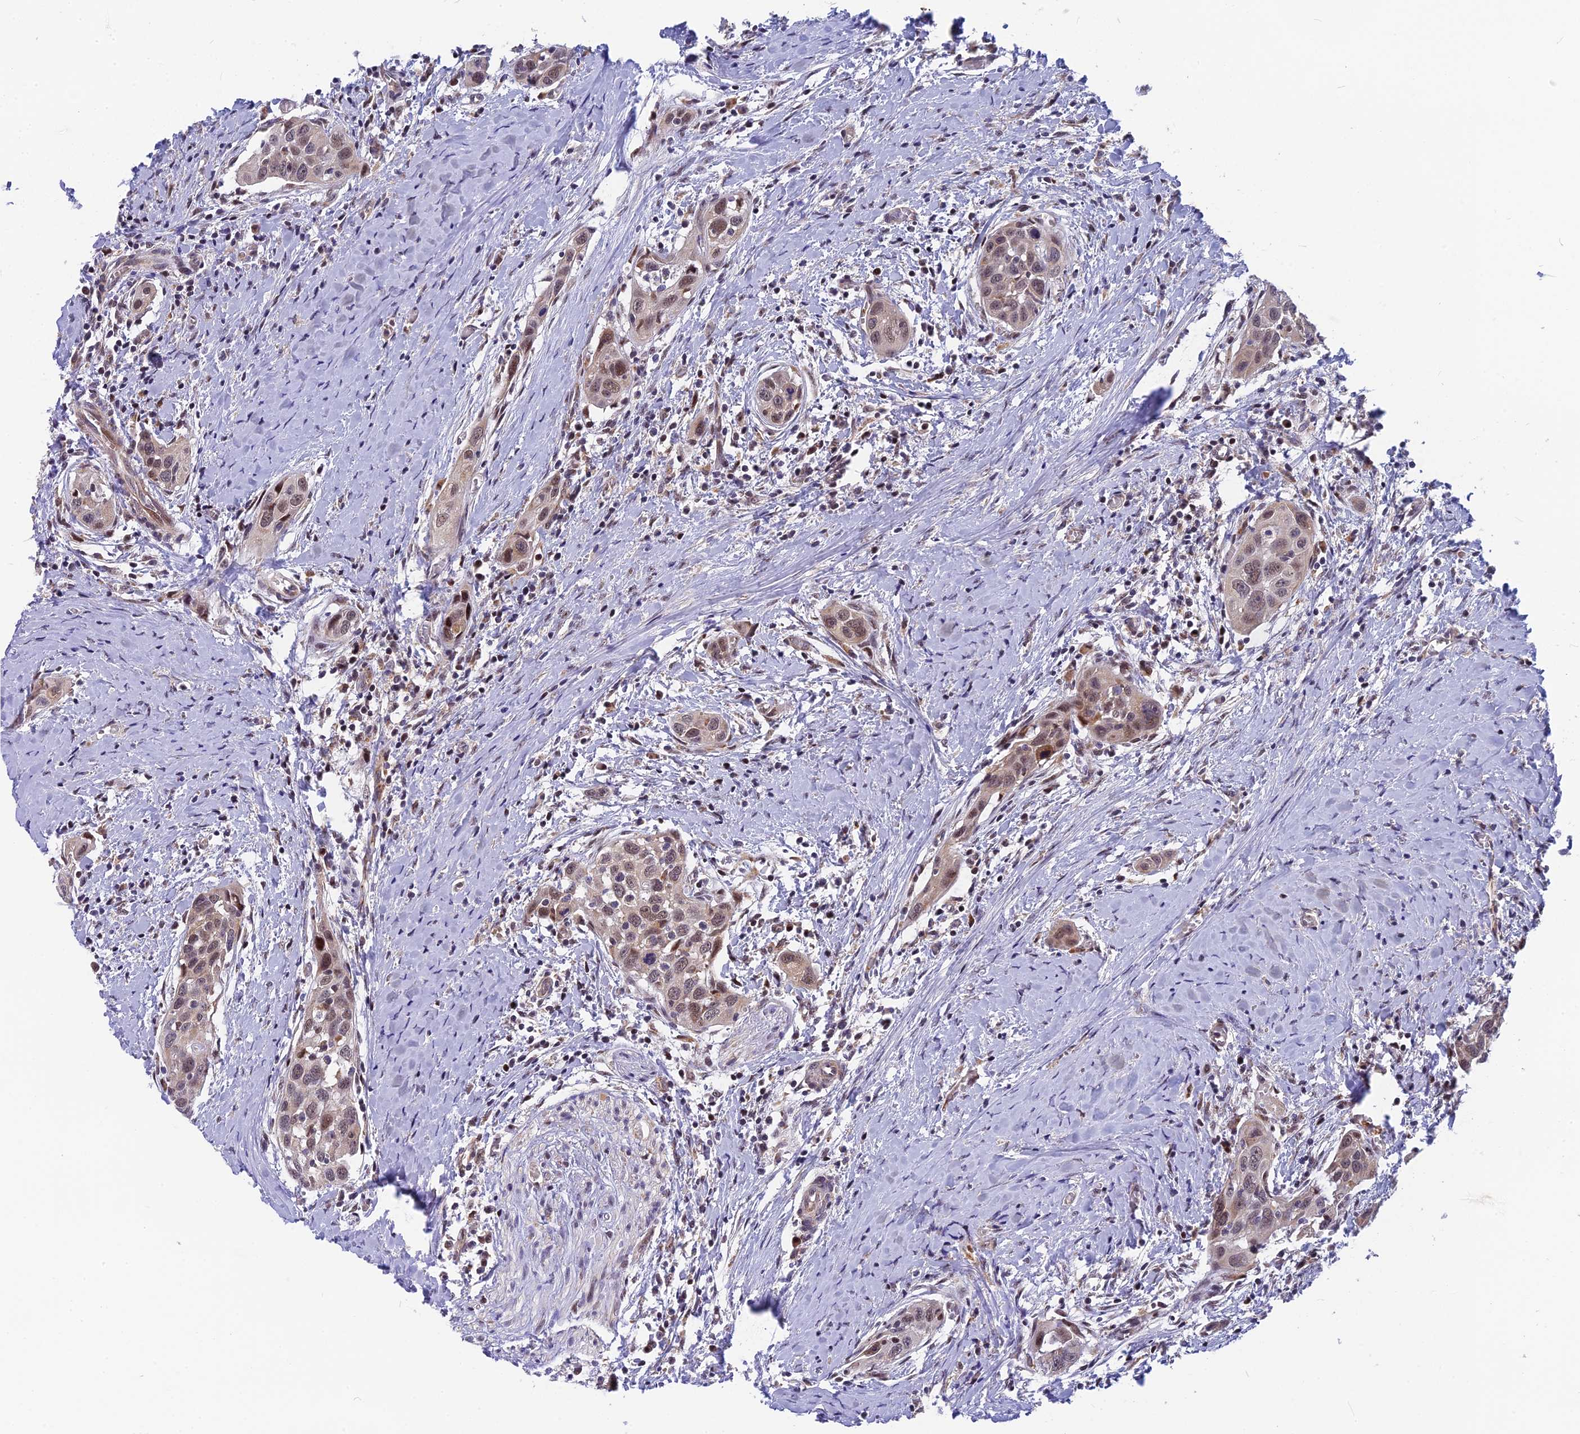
{"staining": {"intensity": "moderate", "quantity": "25%-75%", "location": "nuclear"}, "tissue": "head and neck cancer", "cell_type": "Tumor cells", "image_type": "cancer", "snomed": [{"axis": "morphology", "description": "Squamous cell carcinoma, NOS"}, {"axis": "topography", "description": "Oral tissue"}, {"axis": "topography", "description": "Head-Neck"}], "caption": "Immunohistochemistry (IHC) histopathology image of head and neck cancer (squamous cell carcinoma) stained for a protein (brown), which shows medium levels of moderate nuclear positivity in approximately 25%-75% of tumor cells.", "gene": "CMC1", "patient": {"sex": "female", "age": 50}}